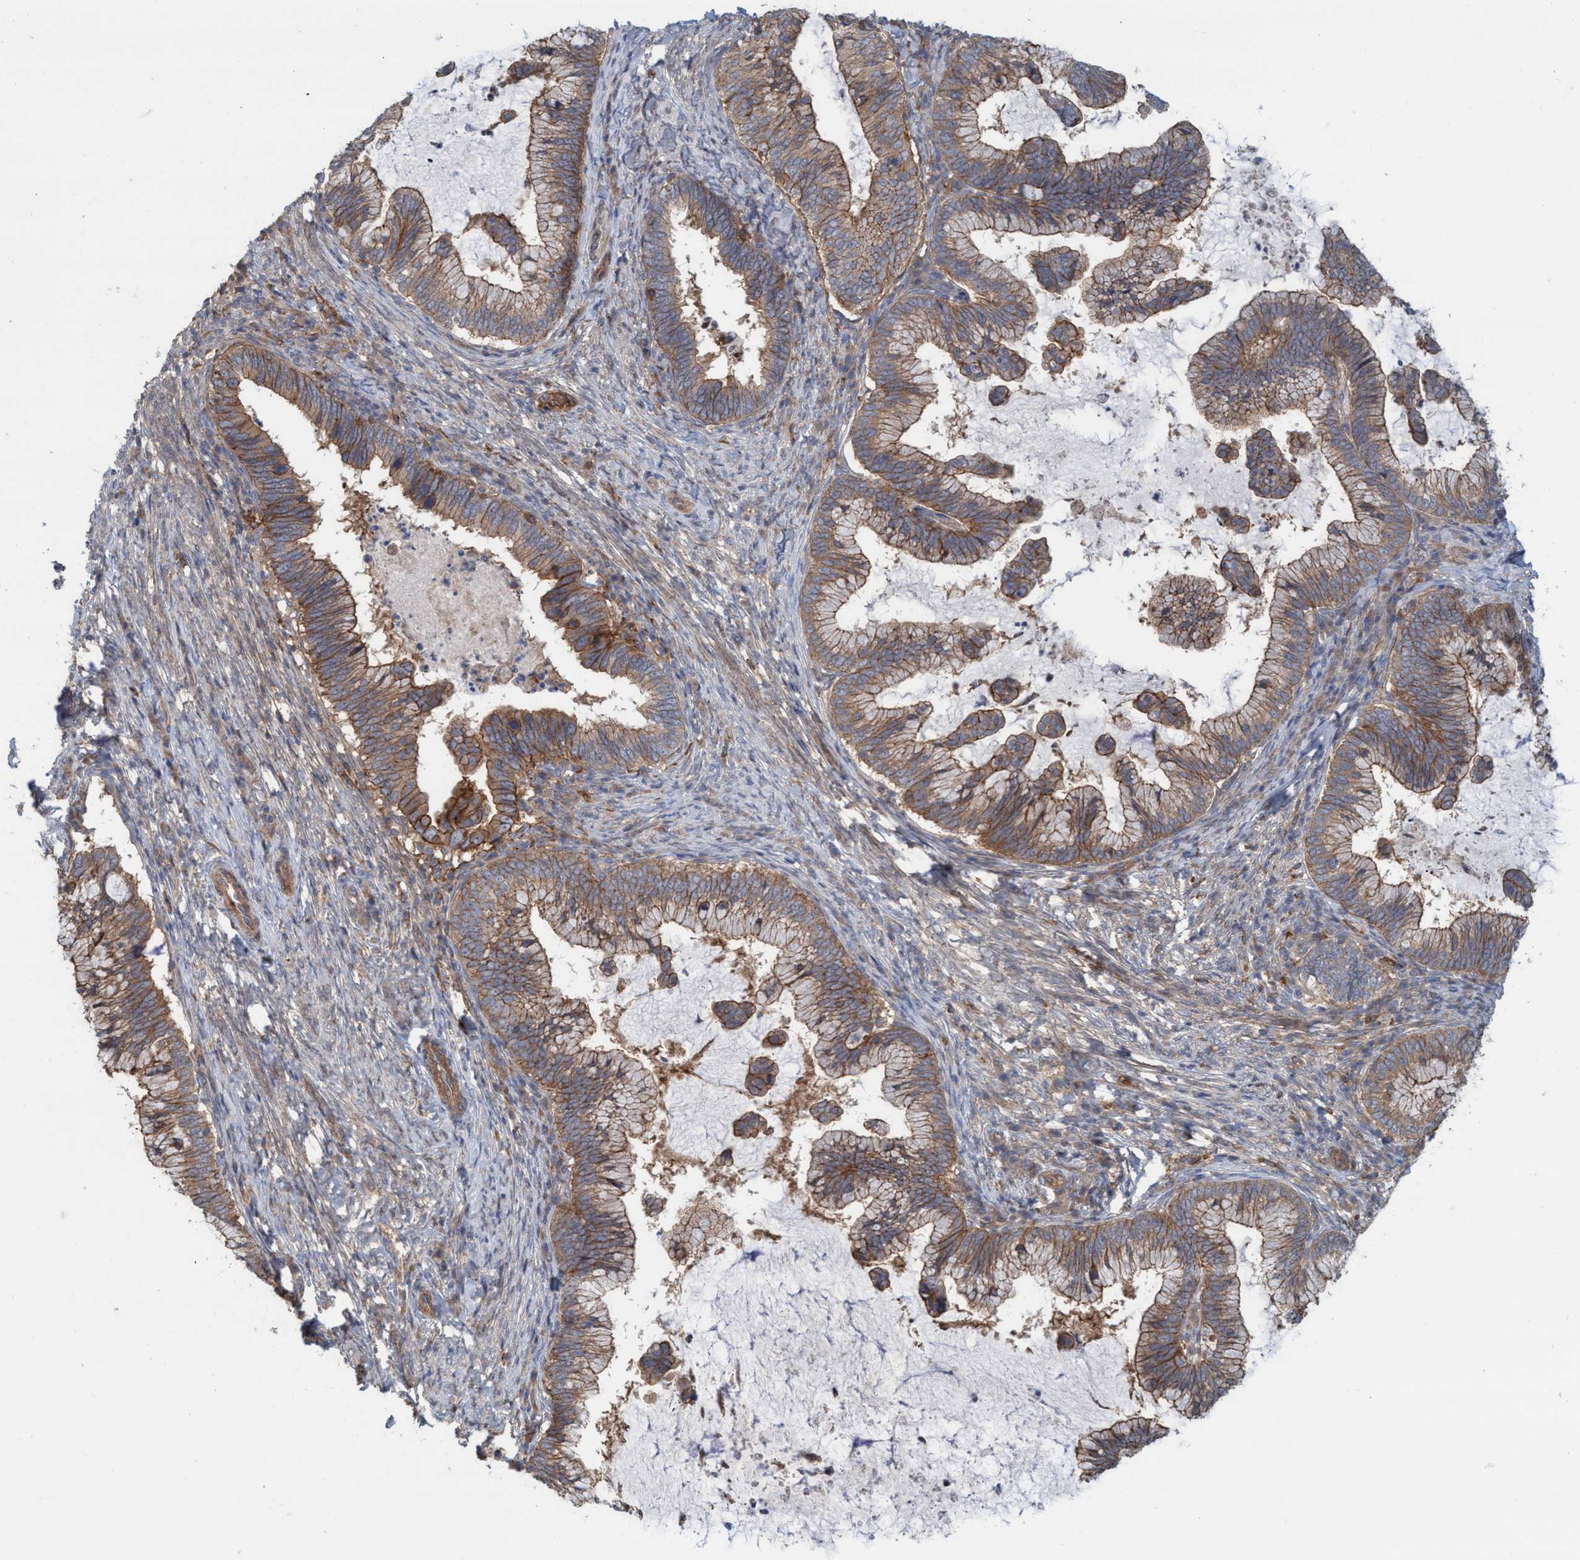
{"staining": {"intensity": "strong", "quantity": ">75%", "location": "cytoplasmic/membranous"}, "tissue": "cervical cancer", "cell_type": "Tumor cells", "image_type": "cancer", "snomed": [{"axis": "morphology", "description": "Adenocarcinoma, NOS"}, {"axis": "topography", "description": "Cervix"}], "caption": "A brown stain labels strong cytoplasmic/membranous expression of a protein in human cervical adenocarcinoma tumor cells.", "gene": "SPECC1", "patient": {"sex": "female", "age": 36}}